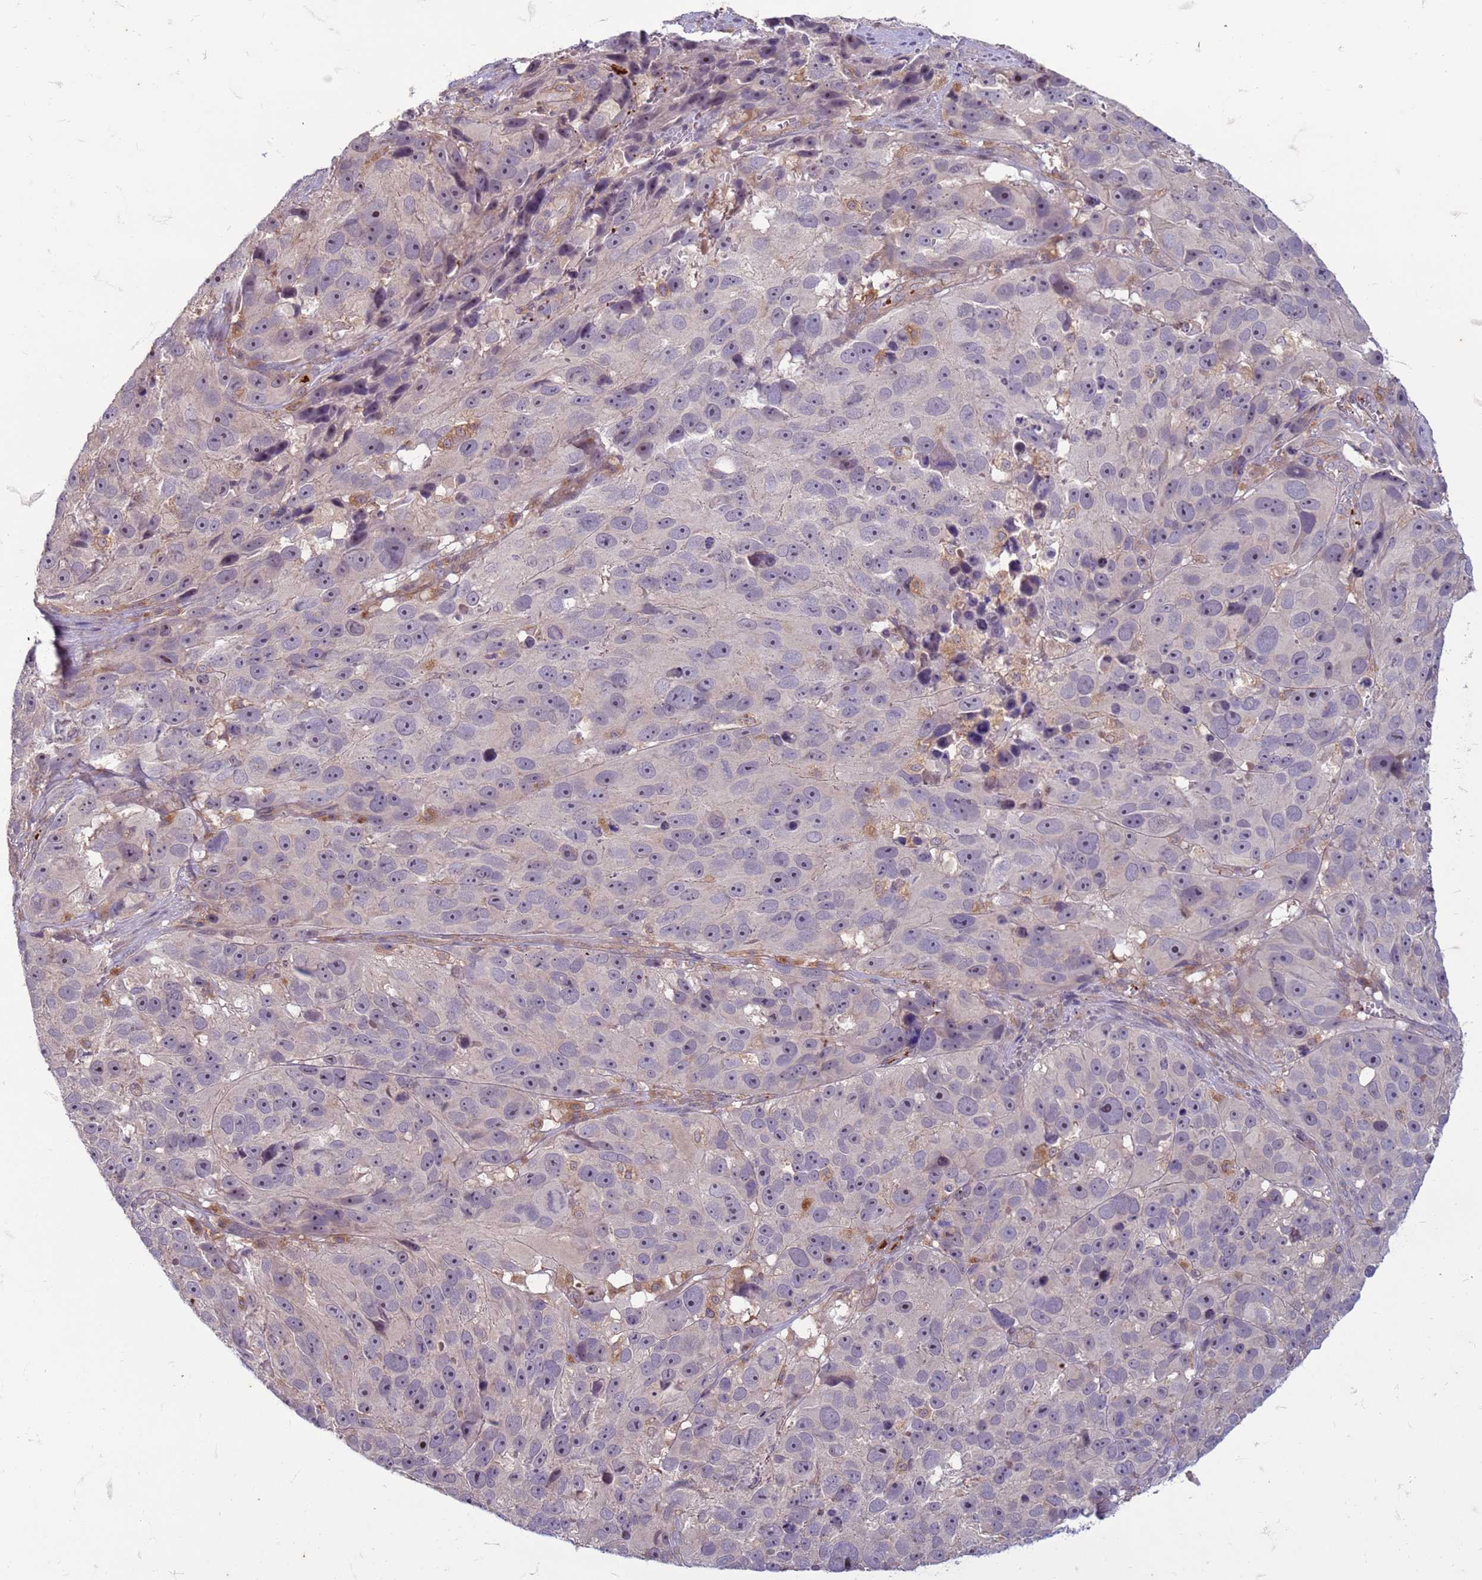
{"staining": {"intensity": "negative", "quantity": "none", "location": "none"}, "tissue": "melanoma", "cell_type": "Tumor cells", "image_type": "cancer", "snomed": [{"axis": "morphology", "description": "Malignant melanoma, NOS"}, {"axis": "topography", "description": "Skin"}], "caption": "DAB immunohistochemical staining of malignant melanoma reveals no significant expression in tumor cells.", "gene": "SLC15A3", "patient": {"sex": "male", "age": 84}}